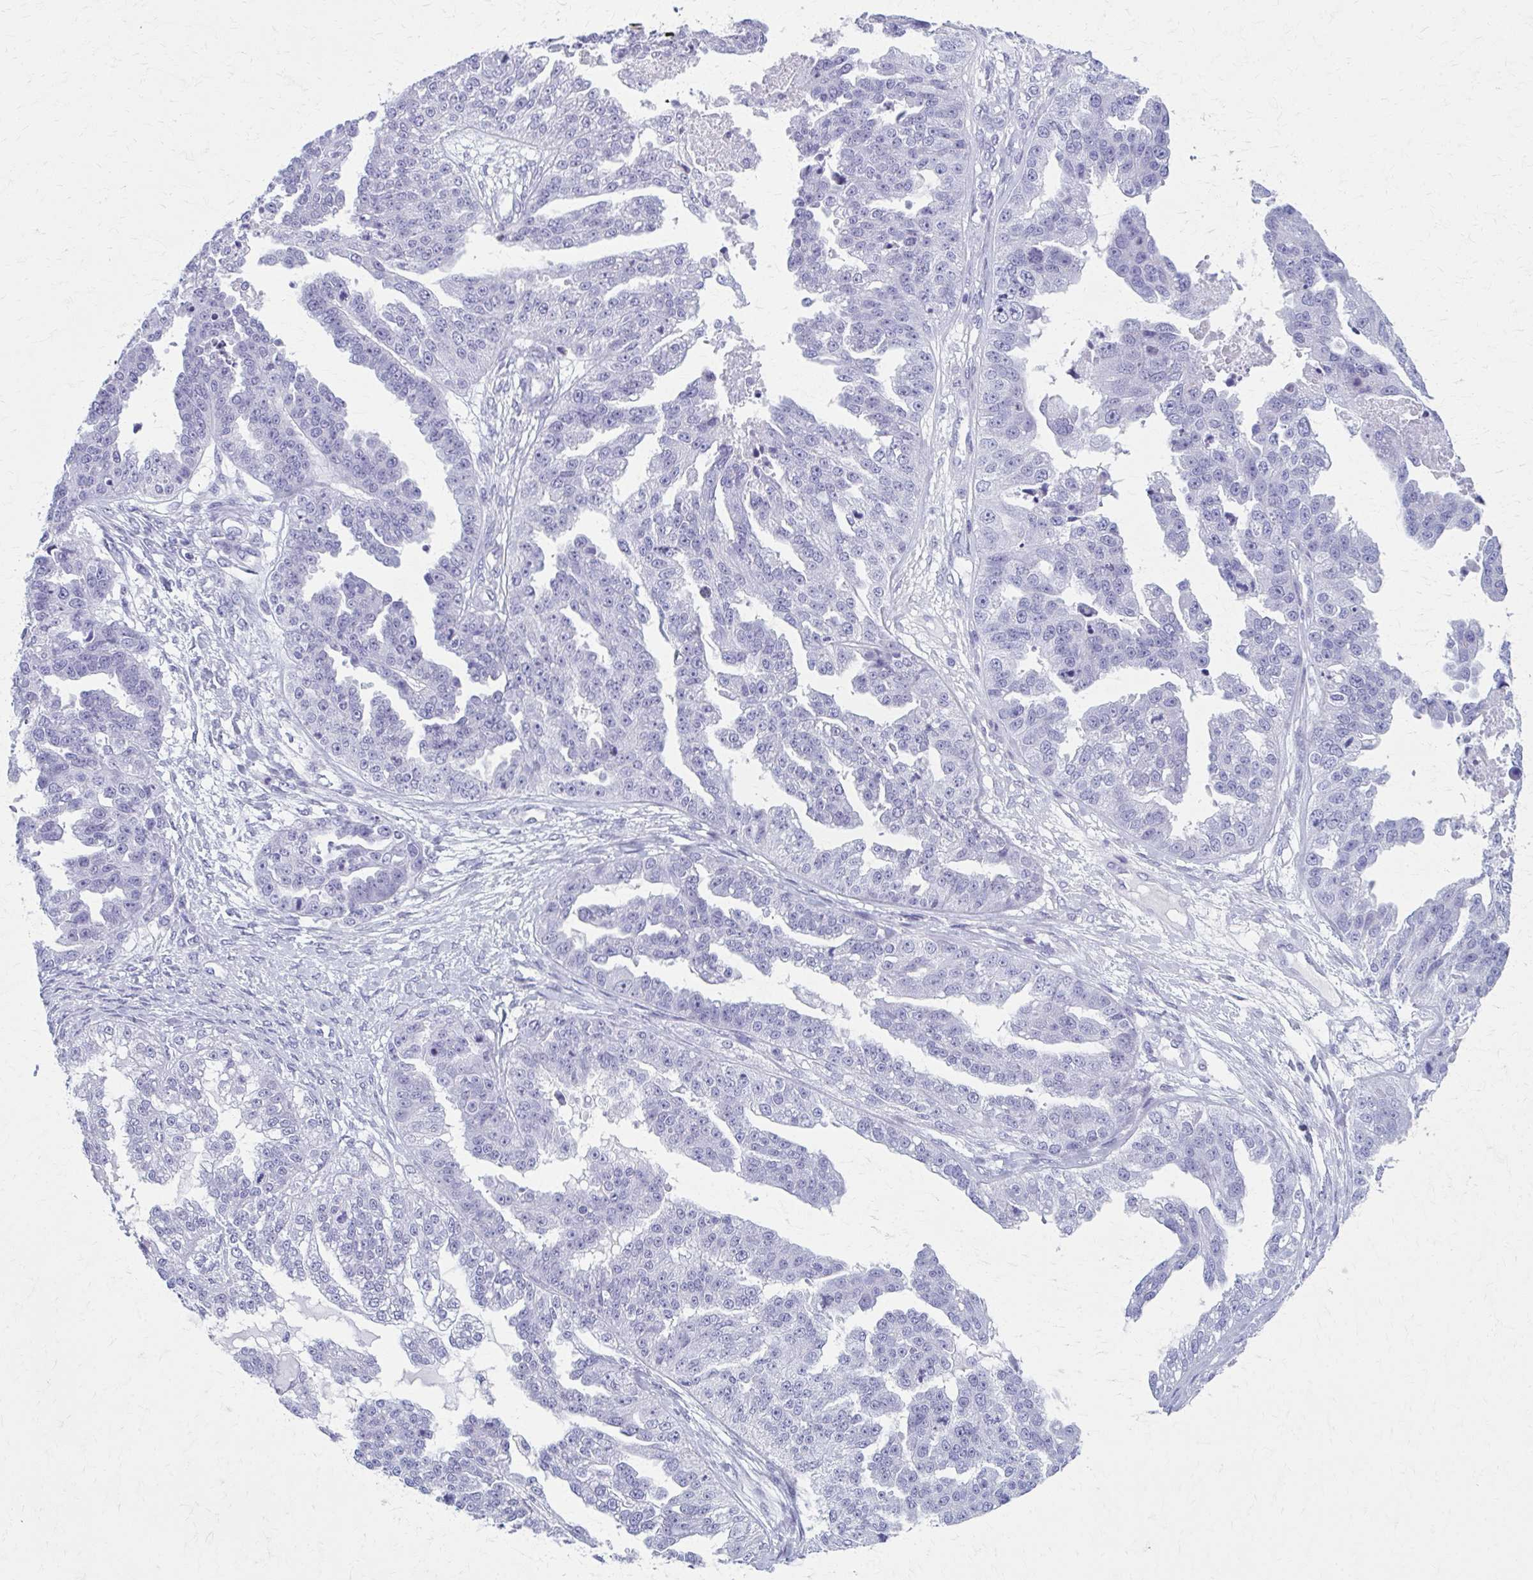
{"staining": {"intensity": "negative", "quantity": "none", "location": "none"}, "tissue": "ovarian cancer", "cell_type": "Tumor cells", "image_type": "cancer", "snomed": [{"axis": "morphology", "description": "Cystadenocarcinoma, serous, NOS"}, {"axis": "topography", "description": "Ovary"}], "caption": "This is an IHC image of human ovarian cancer. There is no expression in tumor cells.", "gene": "MPLKIP", "patient": {"sex": "female", "age": 58}}